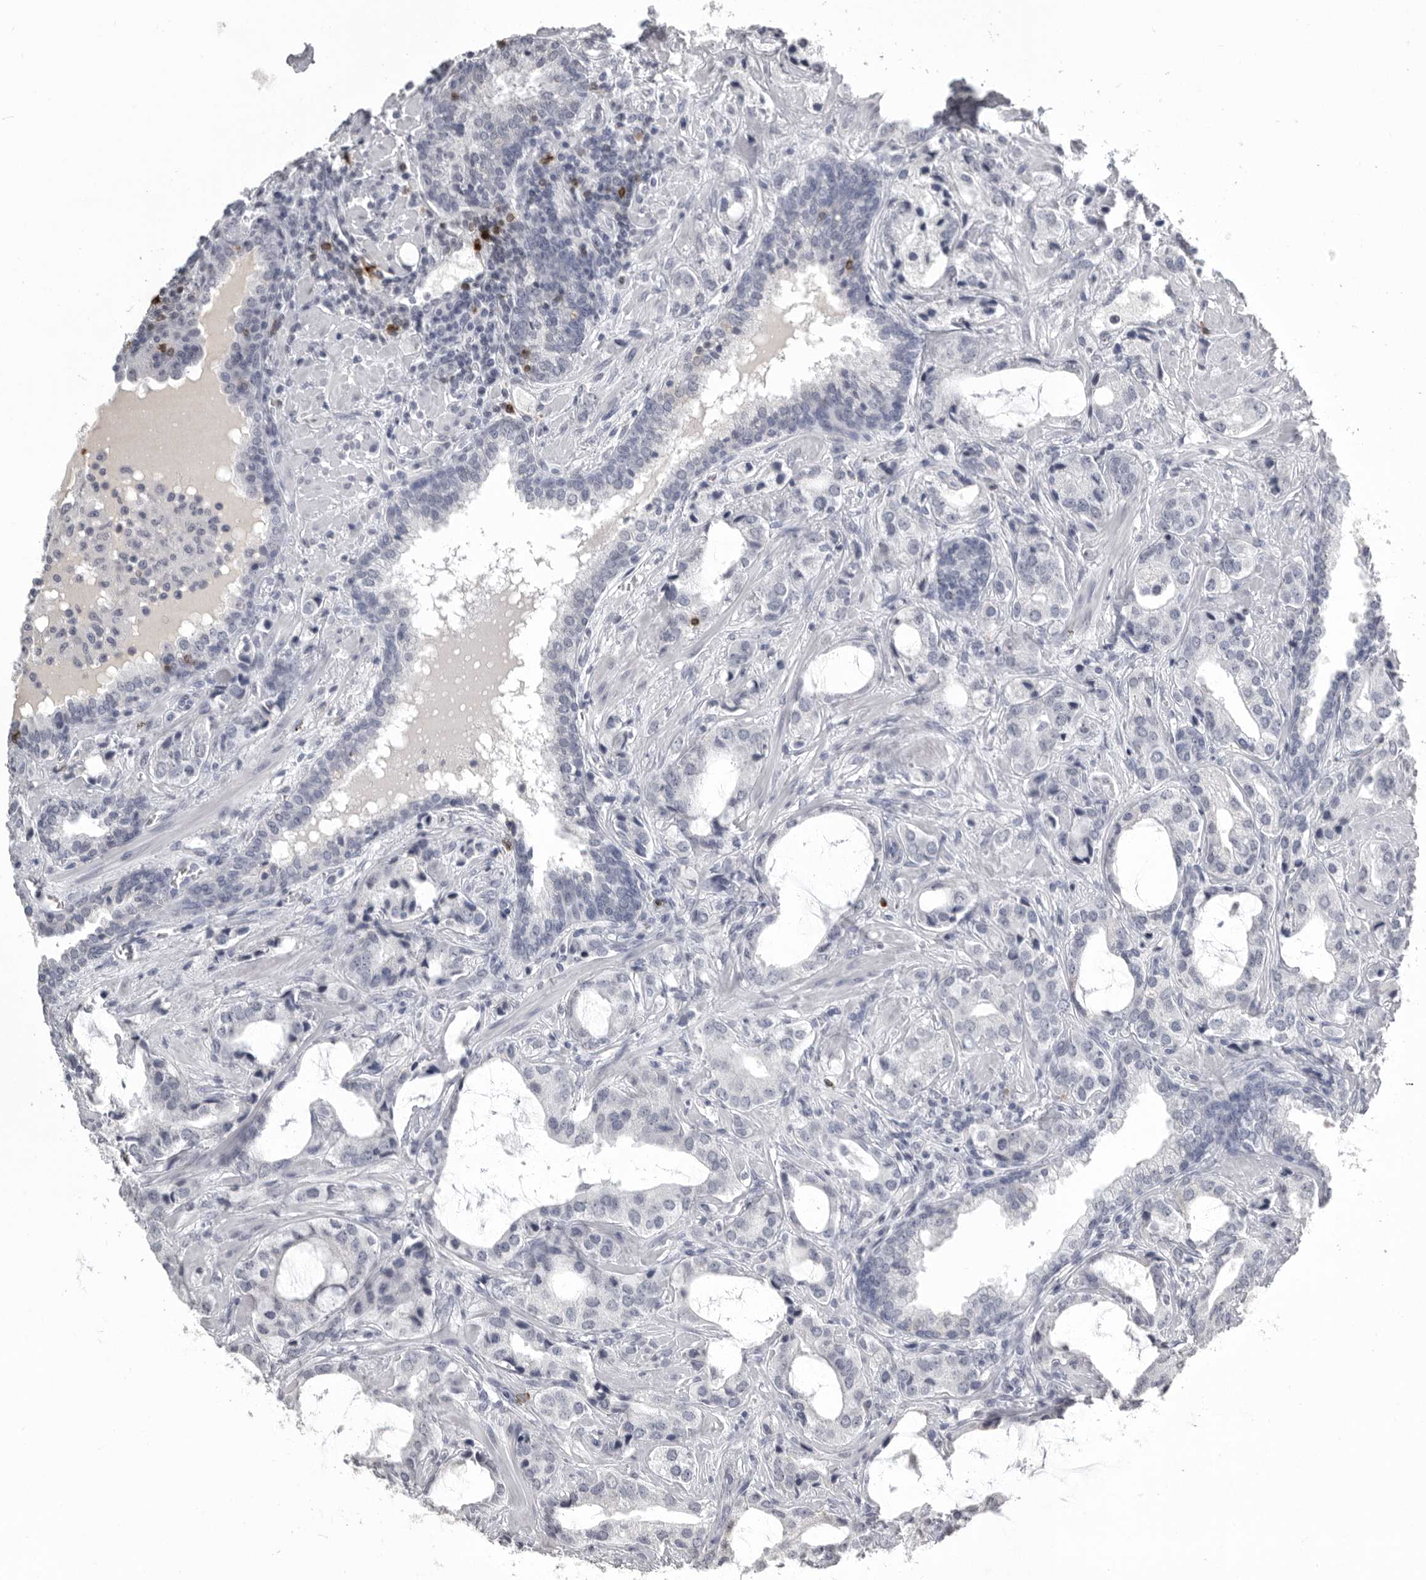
{"staining": {"intensity": "negative", "quantity": "none", "location": "none"}, "tissue": "prostate cancer", "cell_type": "Tumor cells", "image_type": "cancer", "snomed": [{"axis": "morphology", "description": "Adenocarcinoma, High grade"}, {"axis": "topography", "description": "Prostate"}], "caption": "The IHC image has no significant positivity in tumor cells of prostate cancer tissue.", "gene": "GNLY", "patient": {"sex": "male", "age": 66}}